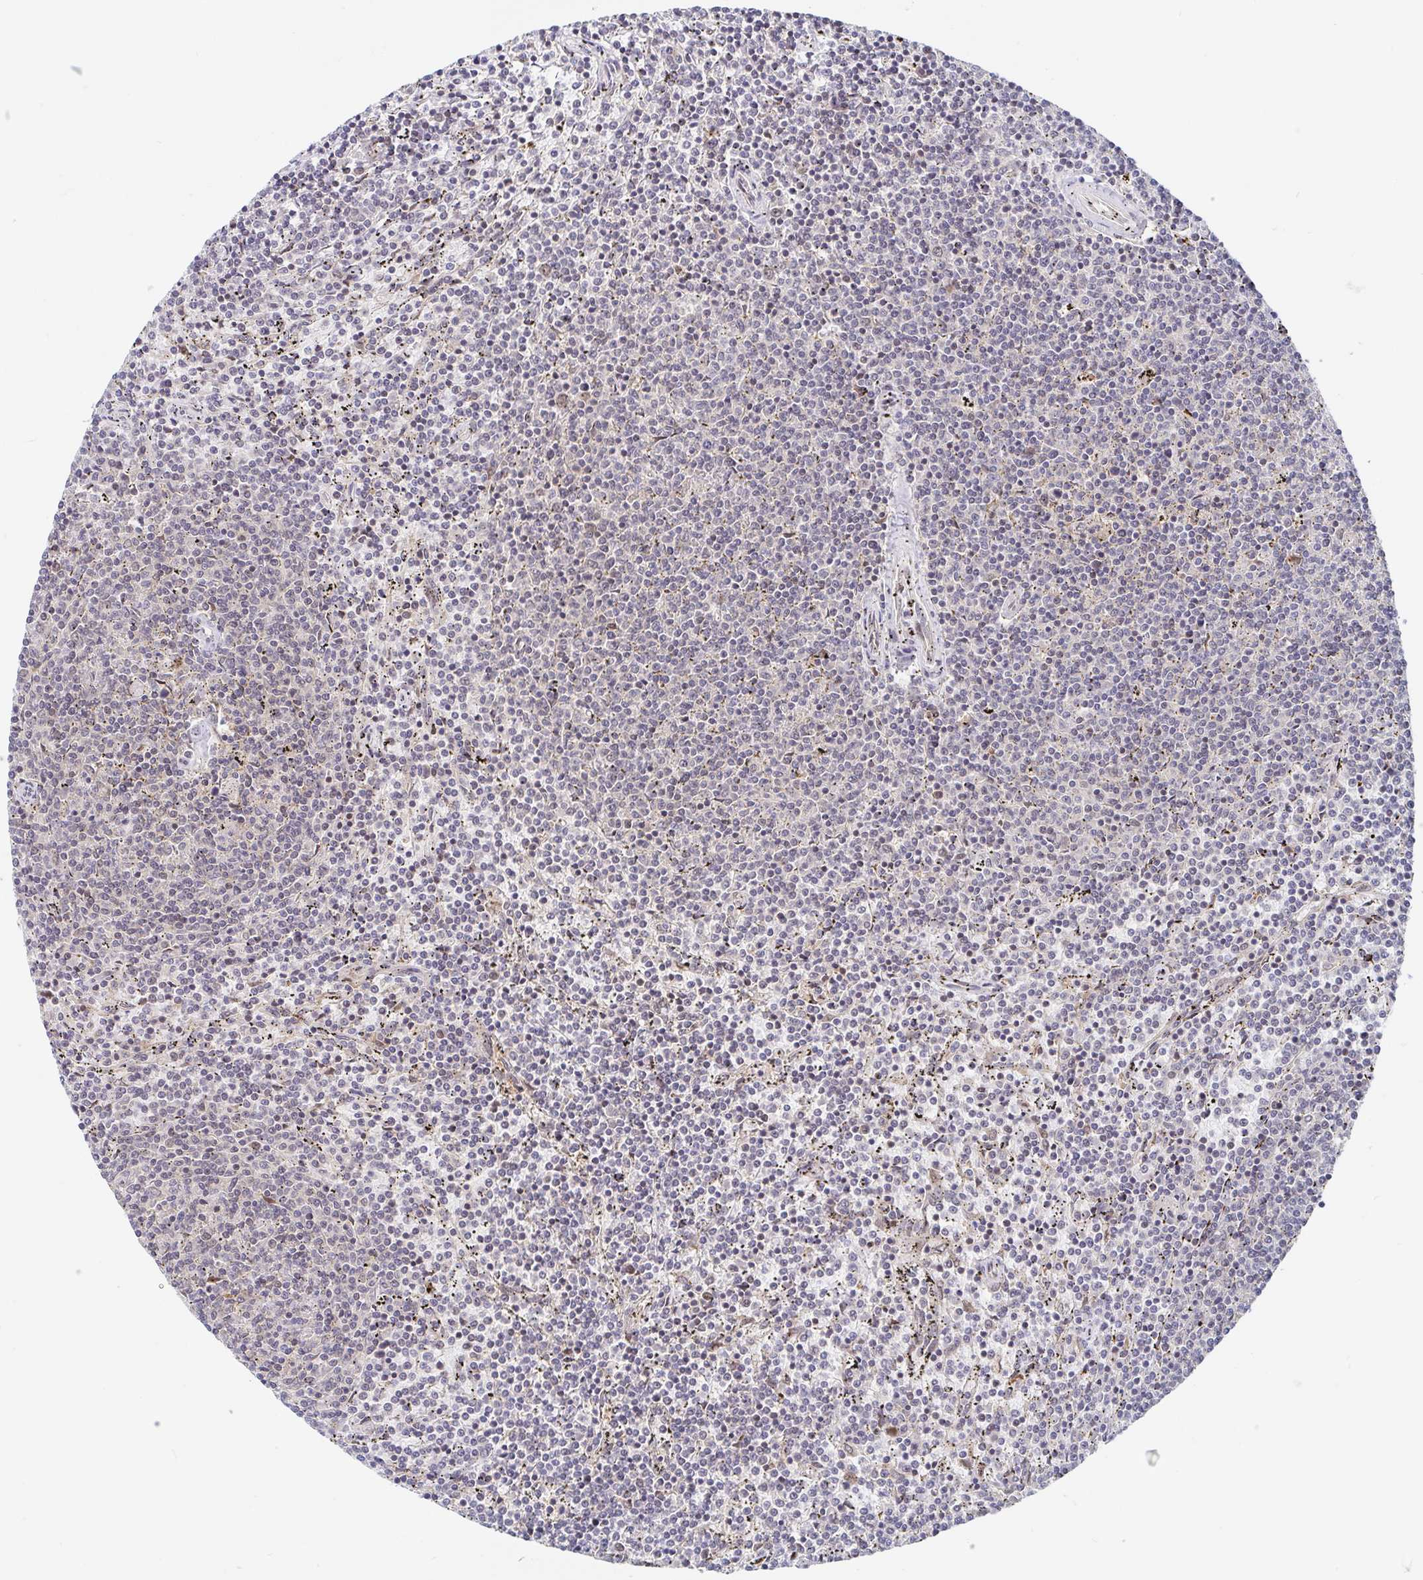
{"staining": {"intensity": "negative", "quantity": "none", "location": "none"}, "tissue": "lymphoma", "cell_type": "Tumor cells", "image_type": "cancer", "snomed": [{"axis": "morphology", "description": "Malignant lymphoma, non-Hodgkin's type, Low grade"}, {"axis": "topography", "description": "Spleen"}], "caption": "This is an IHC histopathology image of human low-grade malignant lymphoma, non-Hodgkin's type. There is no positivity in tumor cells.", "gene": "ALG1", "patient": {"sex": "female", "age": 50}}